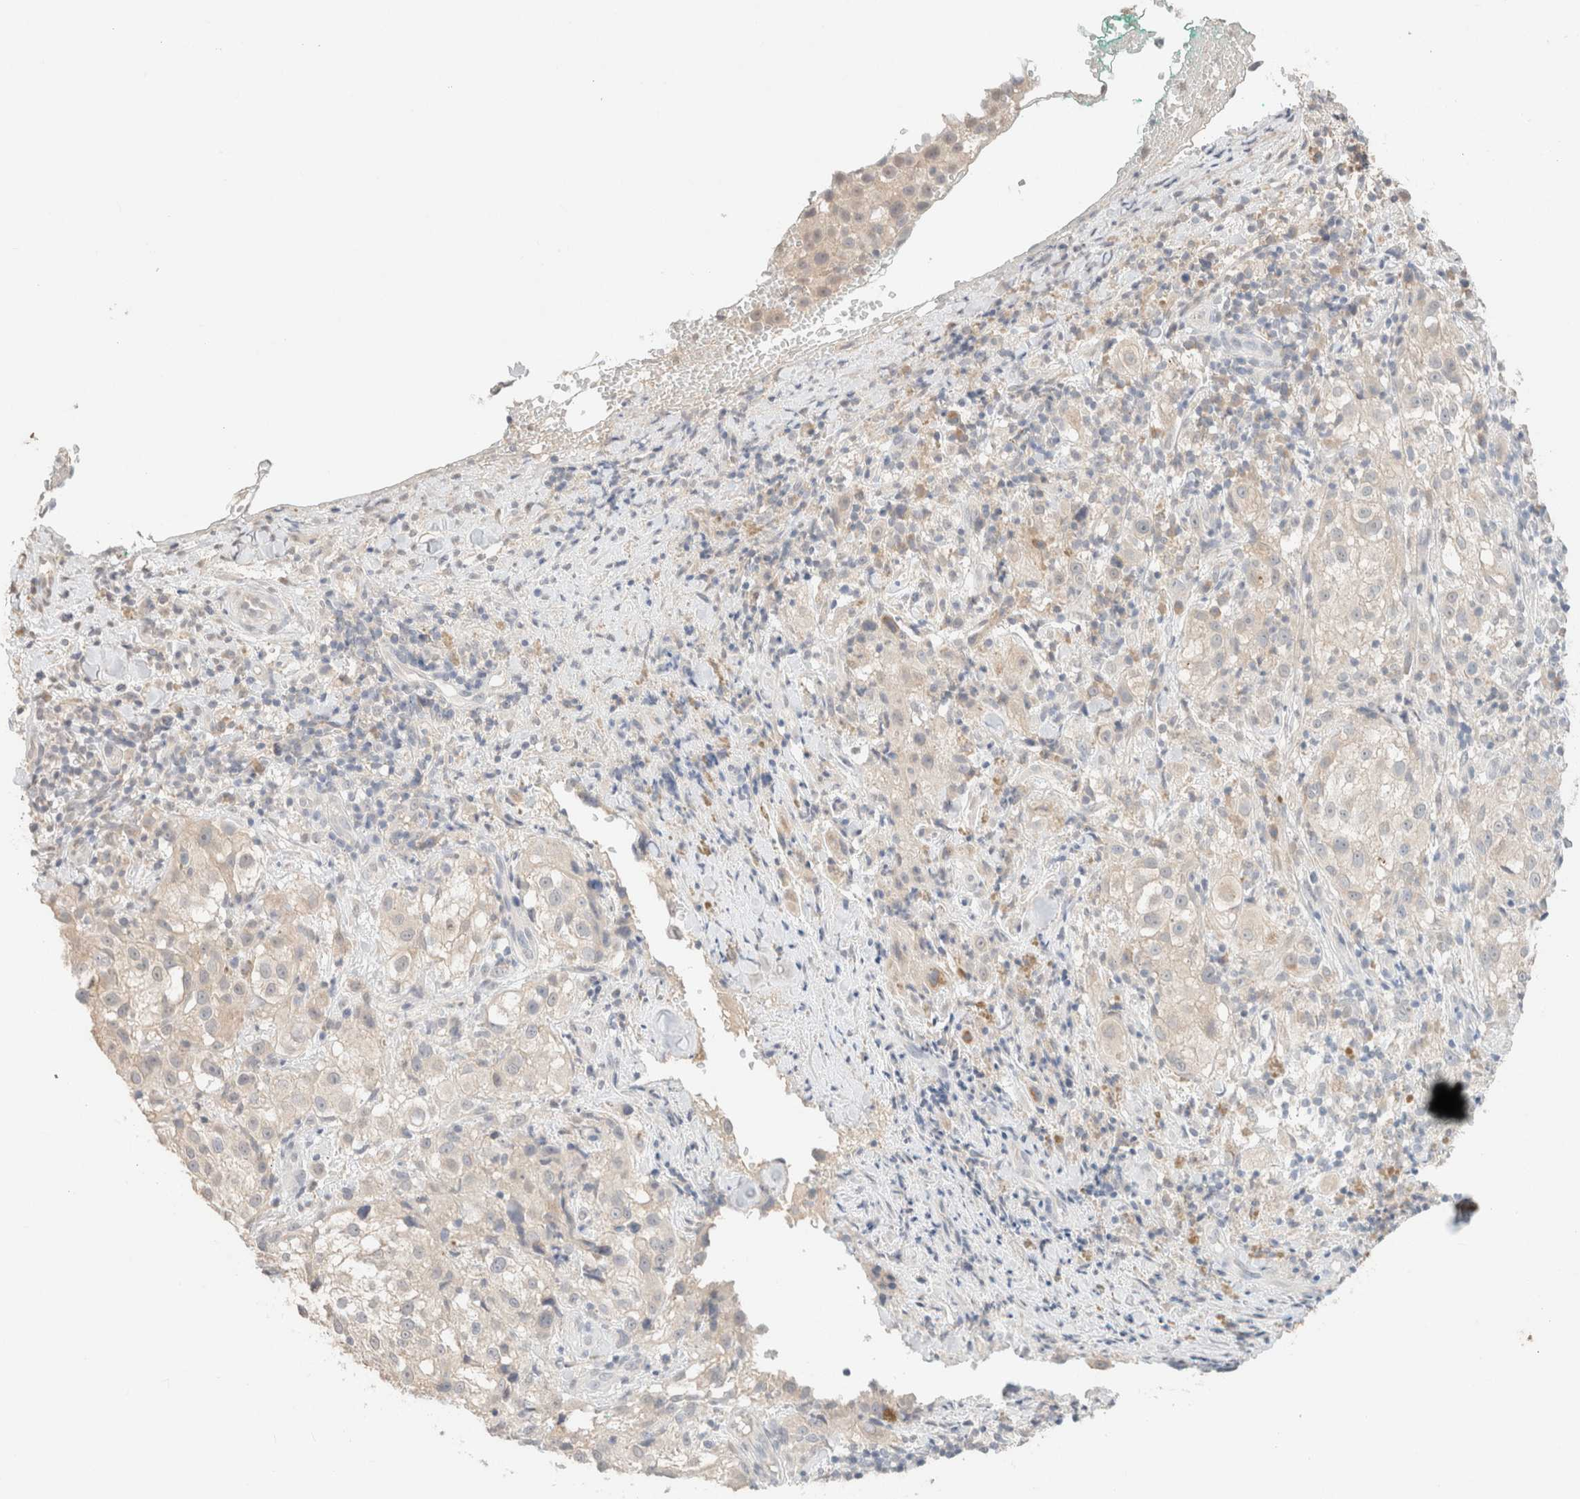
{"staining": {"intensity": "negative", "quantity": "none", "location": "none"}, "tissue": "melanoma", "cell_type": "Tumor cells", "image_type": "cancer", "snomed": [{"axis": "morphology", "description": "Necrosis, NOS"}, {"axis": "morphology", "description": "Malignant melanoma, NOS"}, {"axis": "topography", "description": "Skin"}], "caption": "The image displays no staining of tumor cells in malignant melanoma.", "gene": "CPA1", "patient": {"sex": "female", "age": 87}}